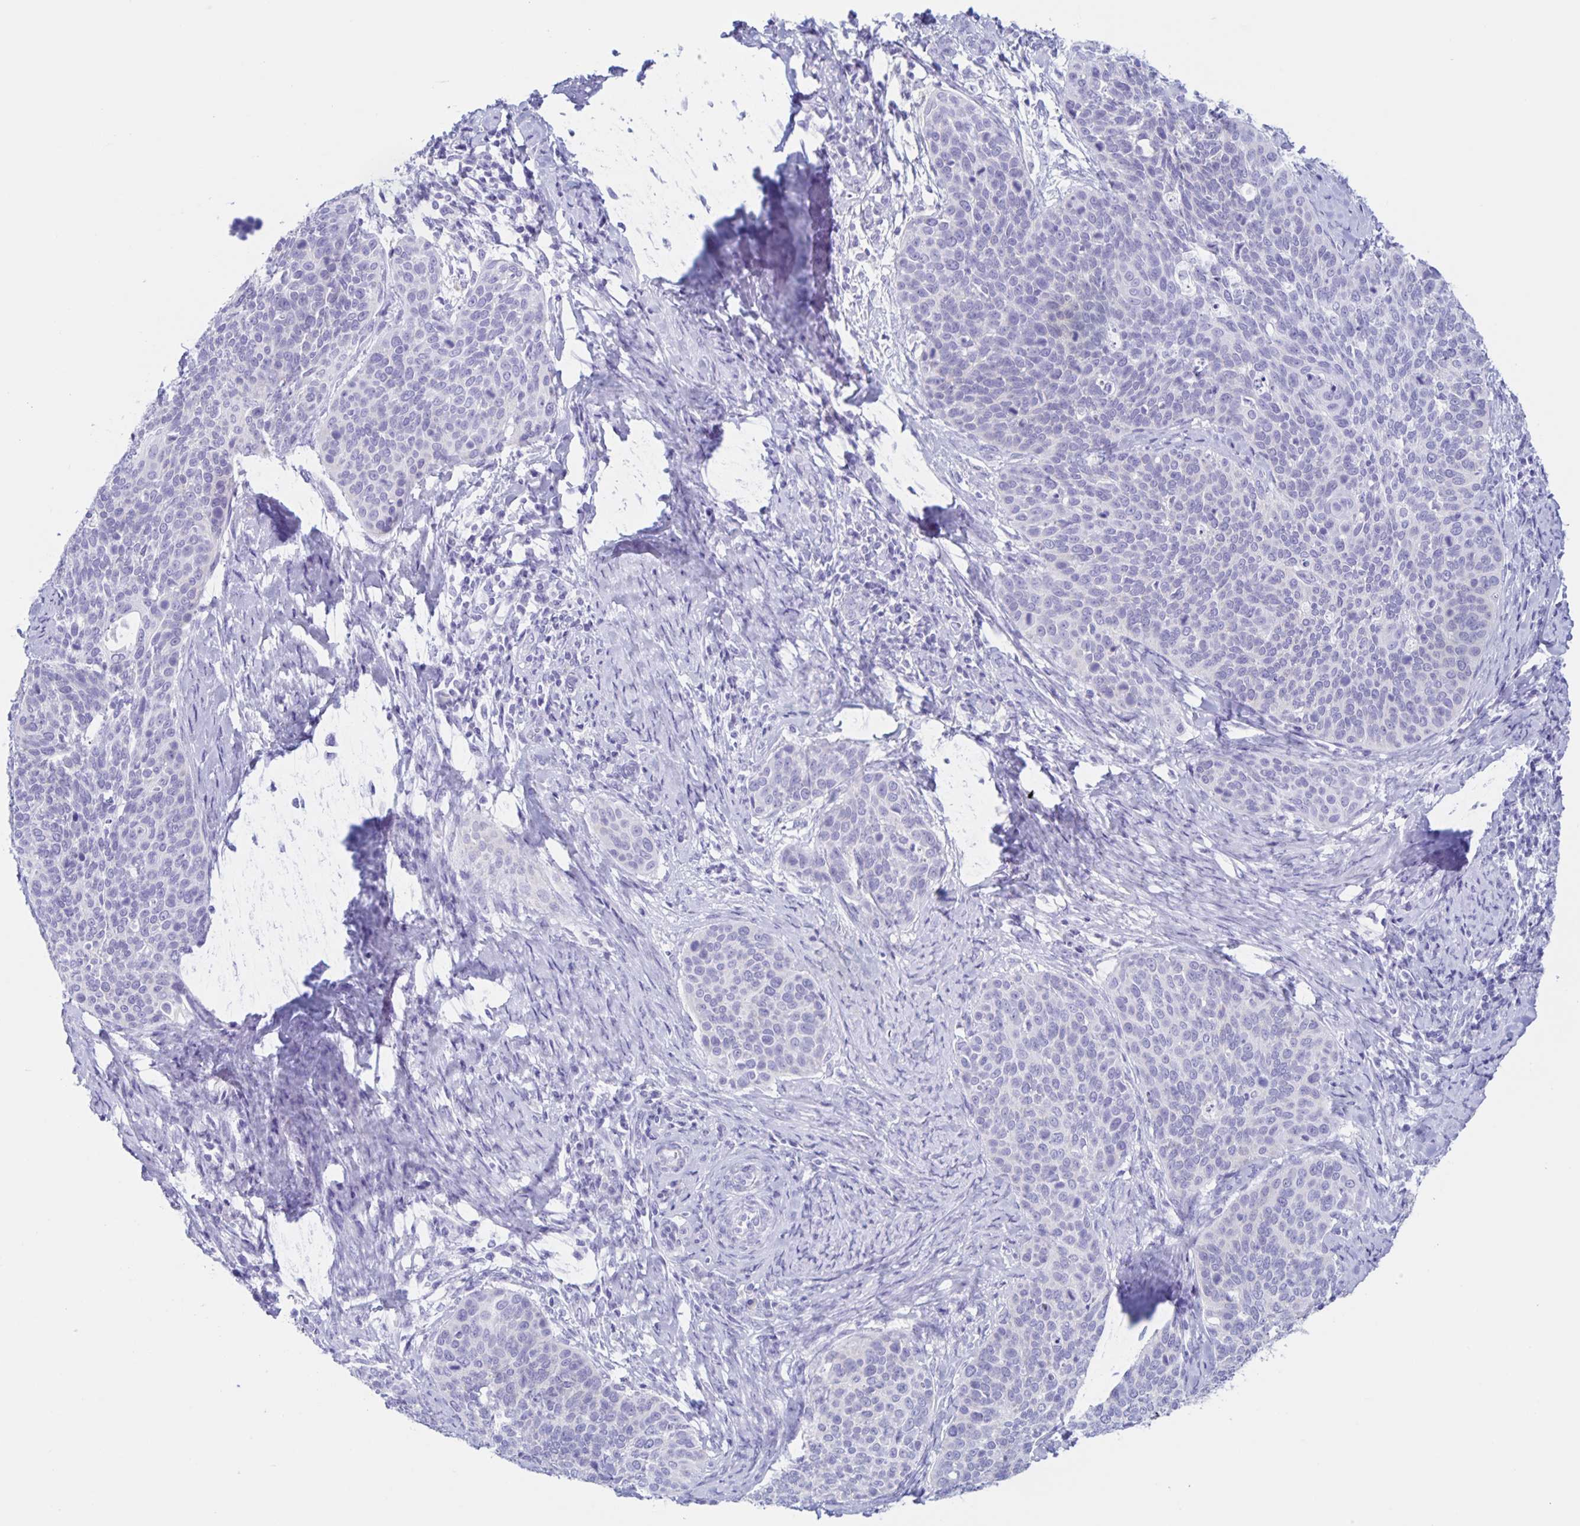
{"staining": {"intensity": "negative", "quantity": "none", "location": "none"}, "tissue": "cervical cancer", "cell_type": "Tumor cells", "image_type": "cancer", "snomed": [{"axis": "morphology", "description": "Squamous cell carcinoma, NOS"}, {"axis": "topography", "description": "Cervix"}], "caption": "Cervical cancer was stained to show a protein in brown. There is no significant expression in tumor cells.", "gene": "DMBT1", "patient": {"sex": "female", "age": 69}}